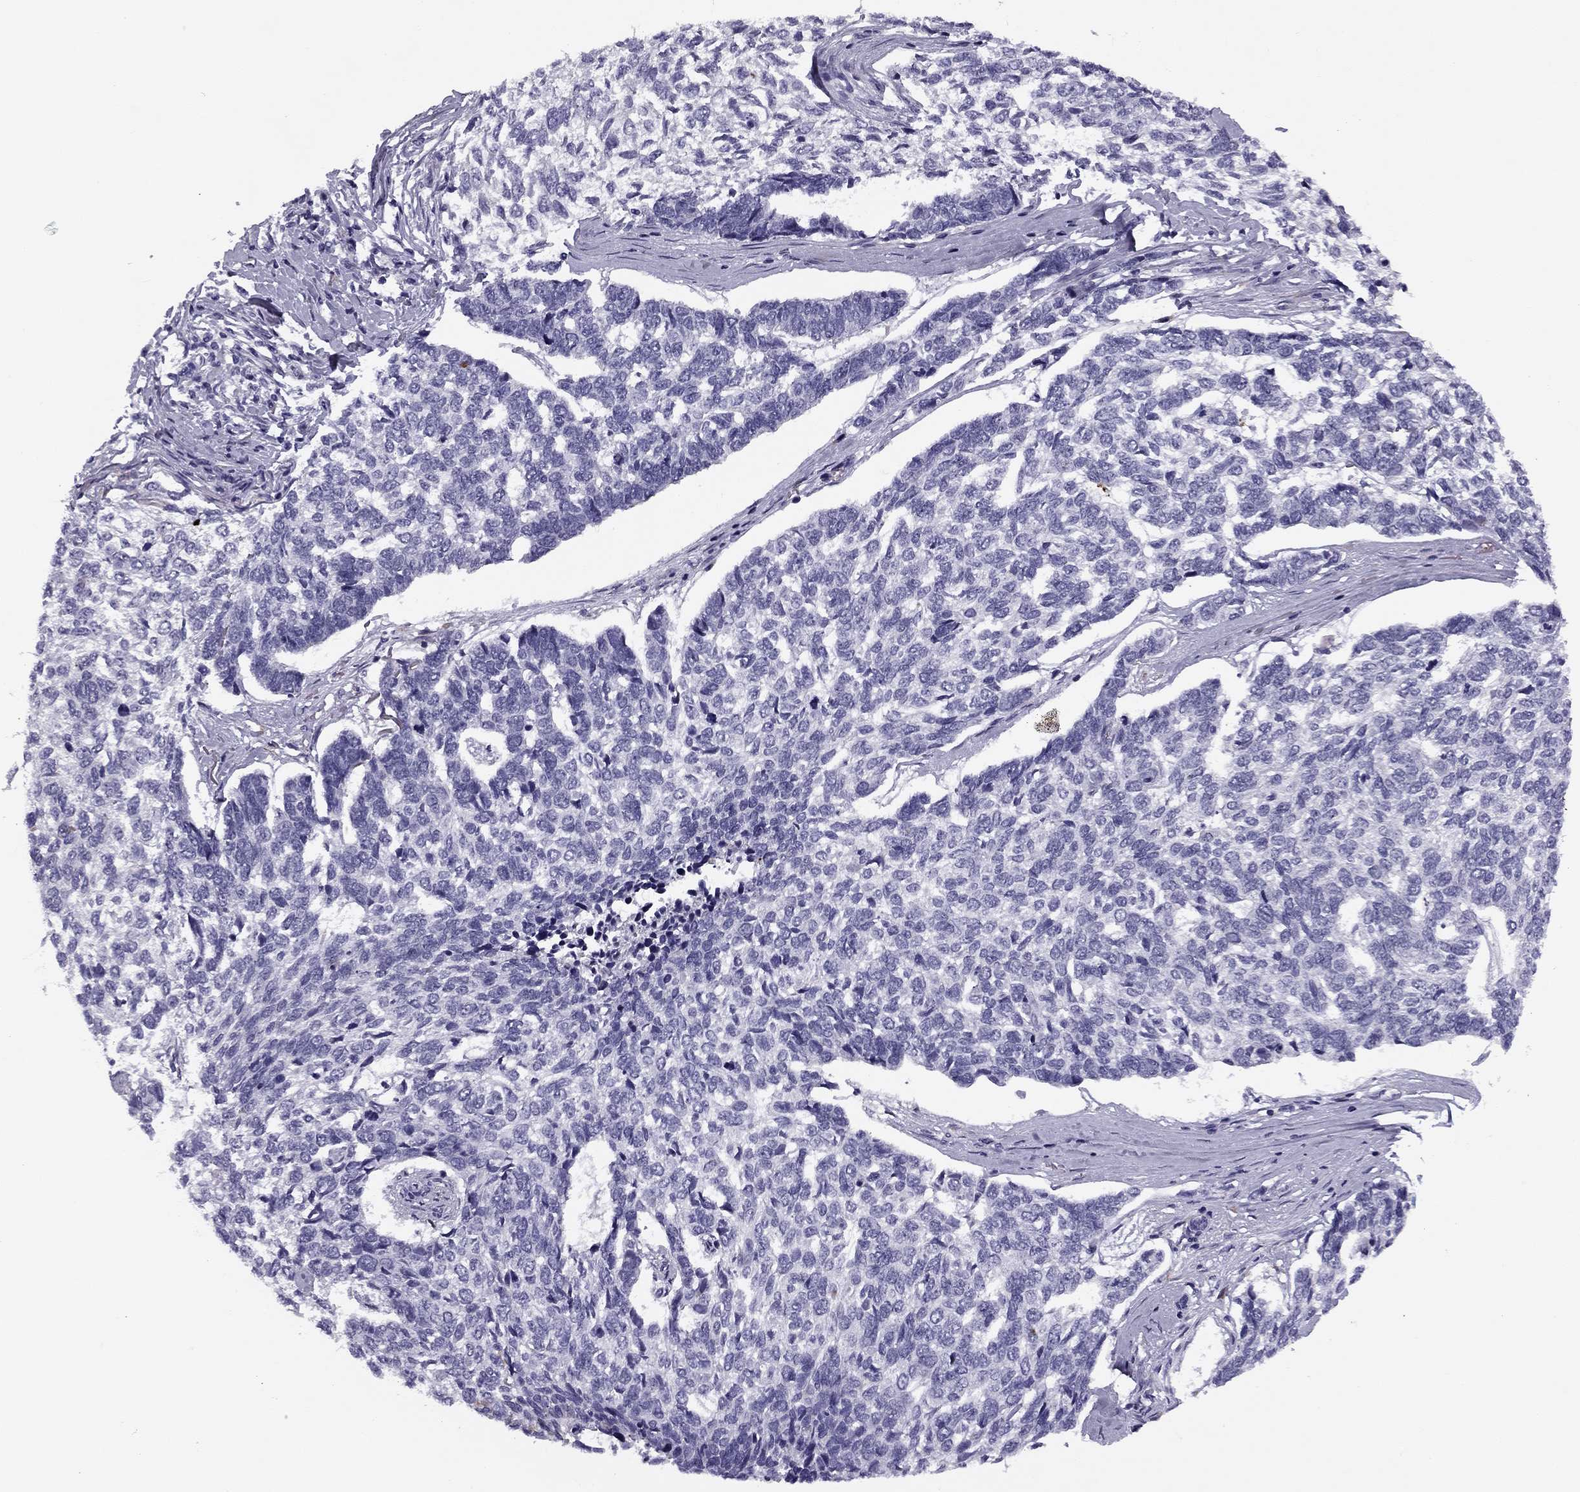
{"staining": {"intensity": "negative", "quantity": "none", "location": "none"}, "tissue": "skin cancer", "cell_type": "Tumor cells", "image_type": "cancer", "snomed": [{"axis": "morphology", "description": "Basal cell carcinoma"}, {"axis": "topography", "description": "Skin"}], "caption": "IHC photomicrograph of neoplastic tissue: skin cancer (basal cell carcinoma) stained with DAB (3,3'-diaminobenzidine) reveals no significant protein positivity in tumor cells. (Stains: DAB IHC with hematoxylin counter stain, Microscopy: brightfield microscopy at high magnification).", "gene": "MC5R", "patient": {"sex": "female", "age": 65}}